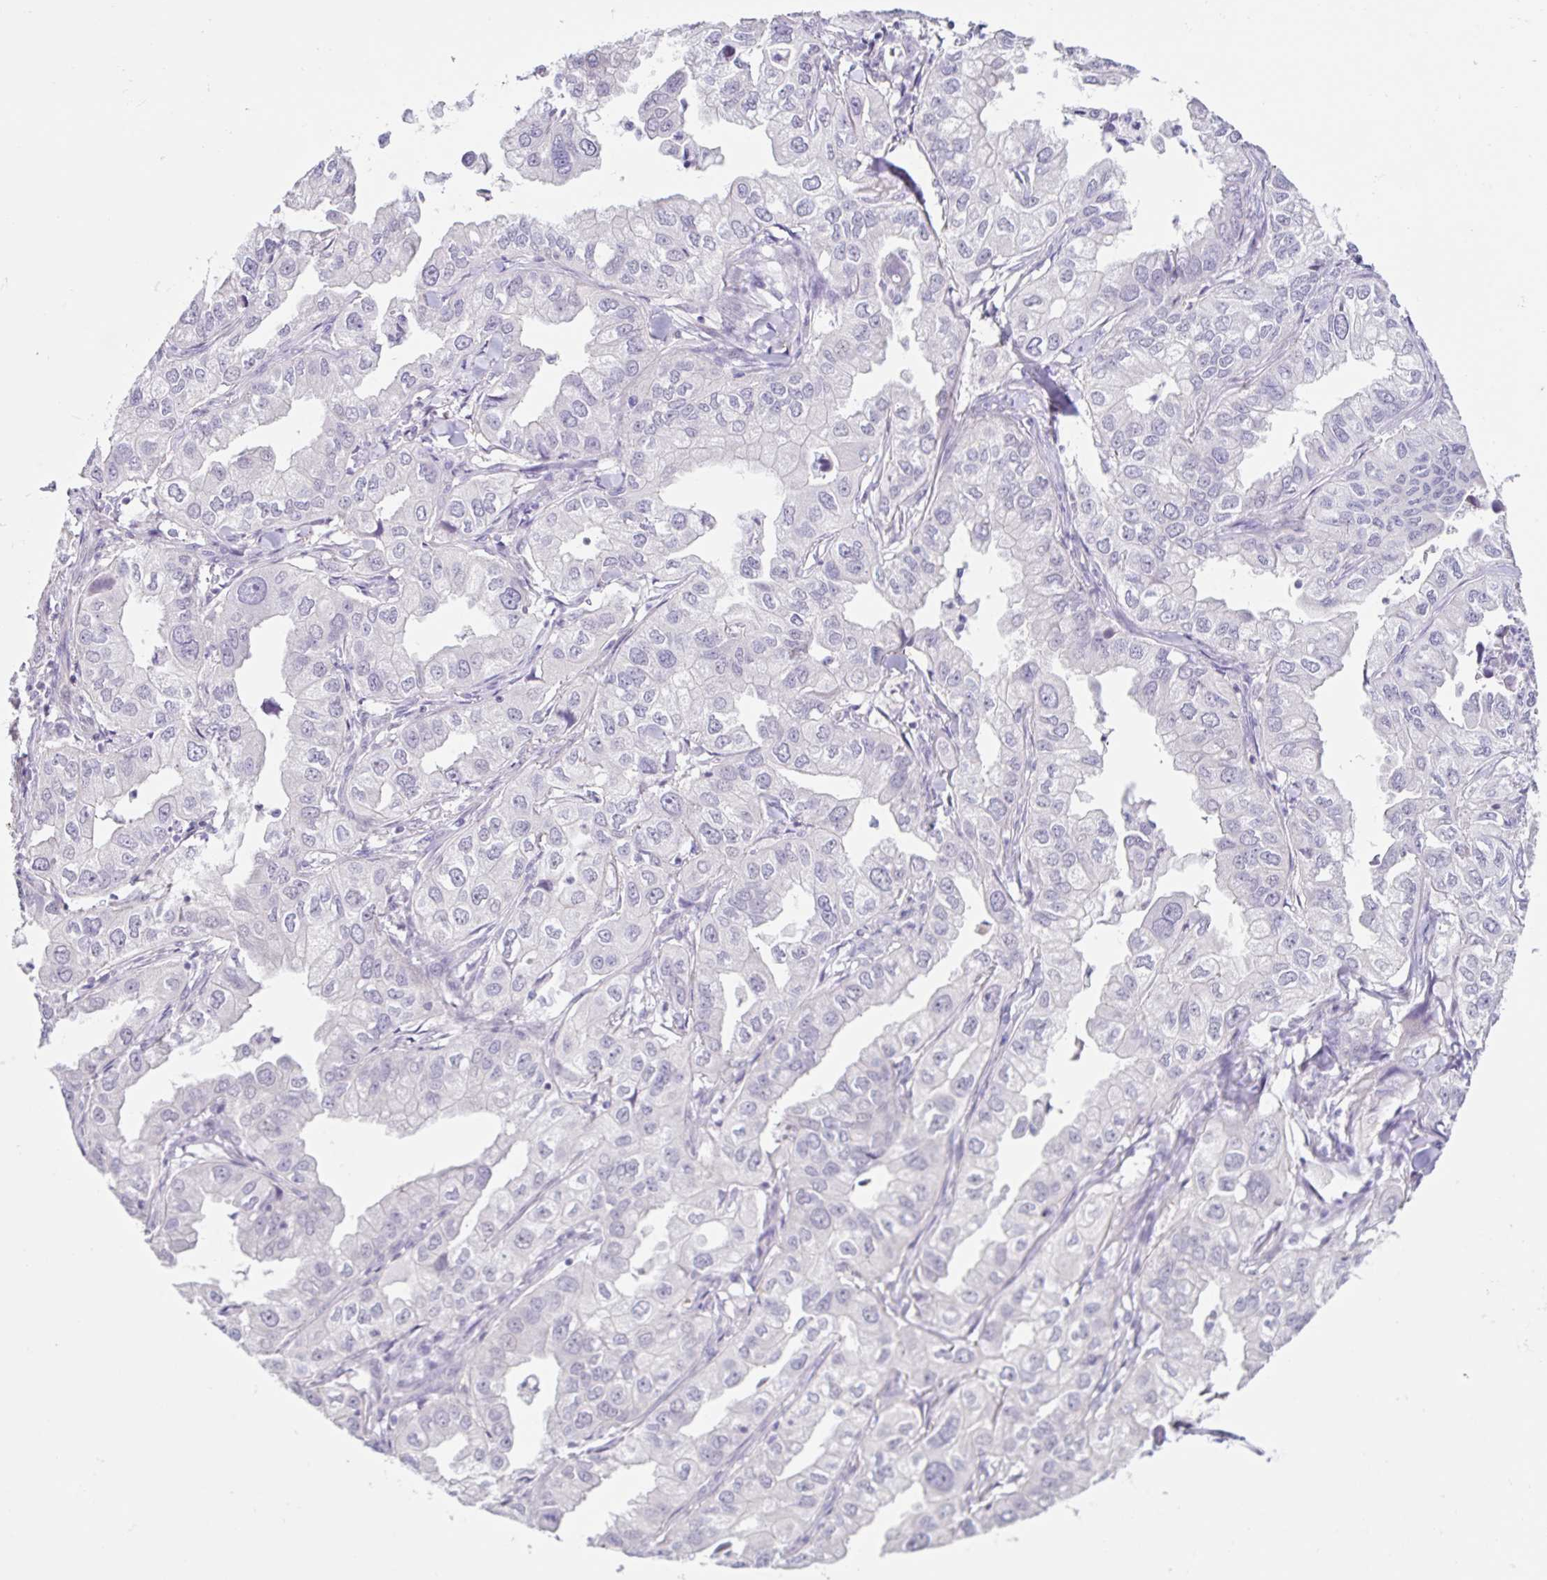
{"staining": {"intensity": "negative", "quantity": "none", "location": "none"}, "tissue": "lung cancer", "cell_type": "Tumor cells", "image_type": "cancer", "snomed": [{"axis": "morphology", "description": "Adenocarcinoma, NOS"}, {"axis": "topography", "description": "Lung"}], "caption": "Immunohistochemistry (IHC) photomicrograph of neoplastic tissue: human lung adenocarcinoma stained with DAB (3,3'-diaminobenzidine) shows no significant protein expression in tumor cells. Brightfield microscopy of immunohistochemistry stained with DAB (brown) and hematoxylin (blue), captured at high magnification.", "gene": "DCAF17", "patient": {"sex": "male", "age": 48}}